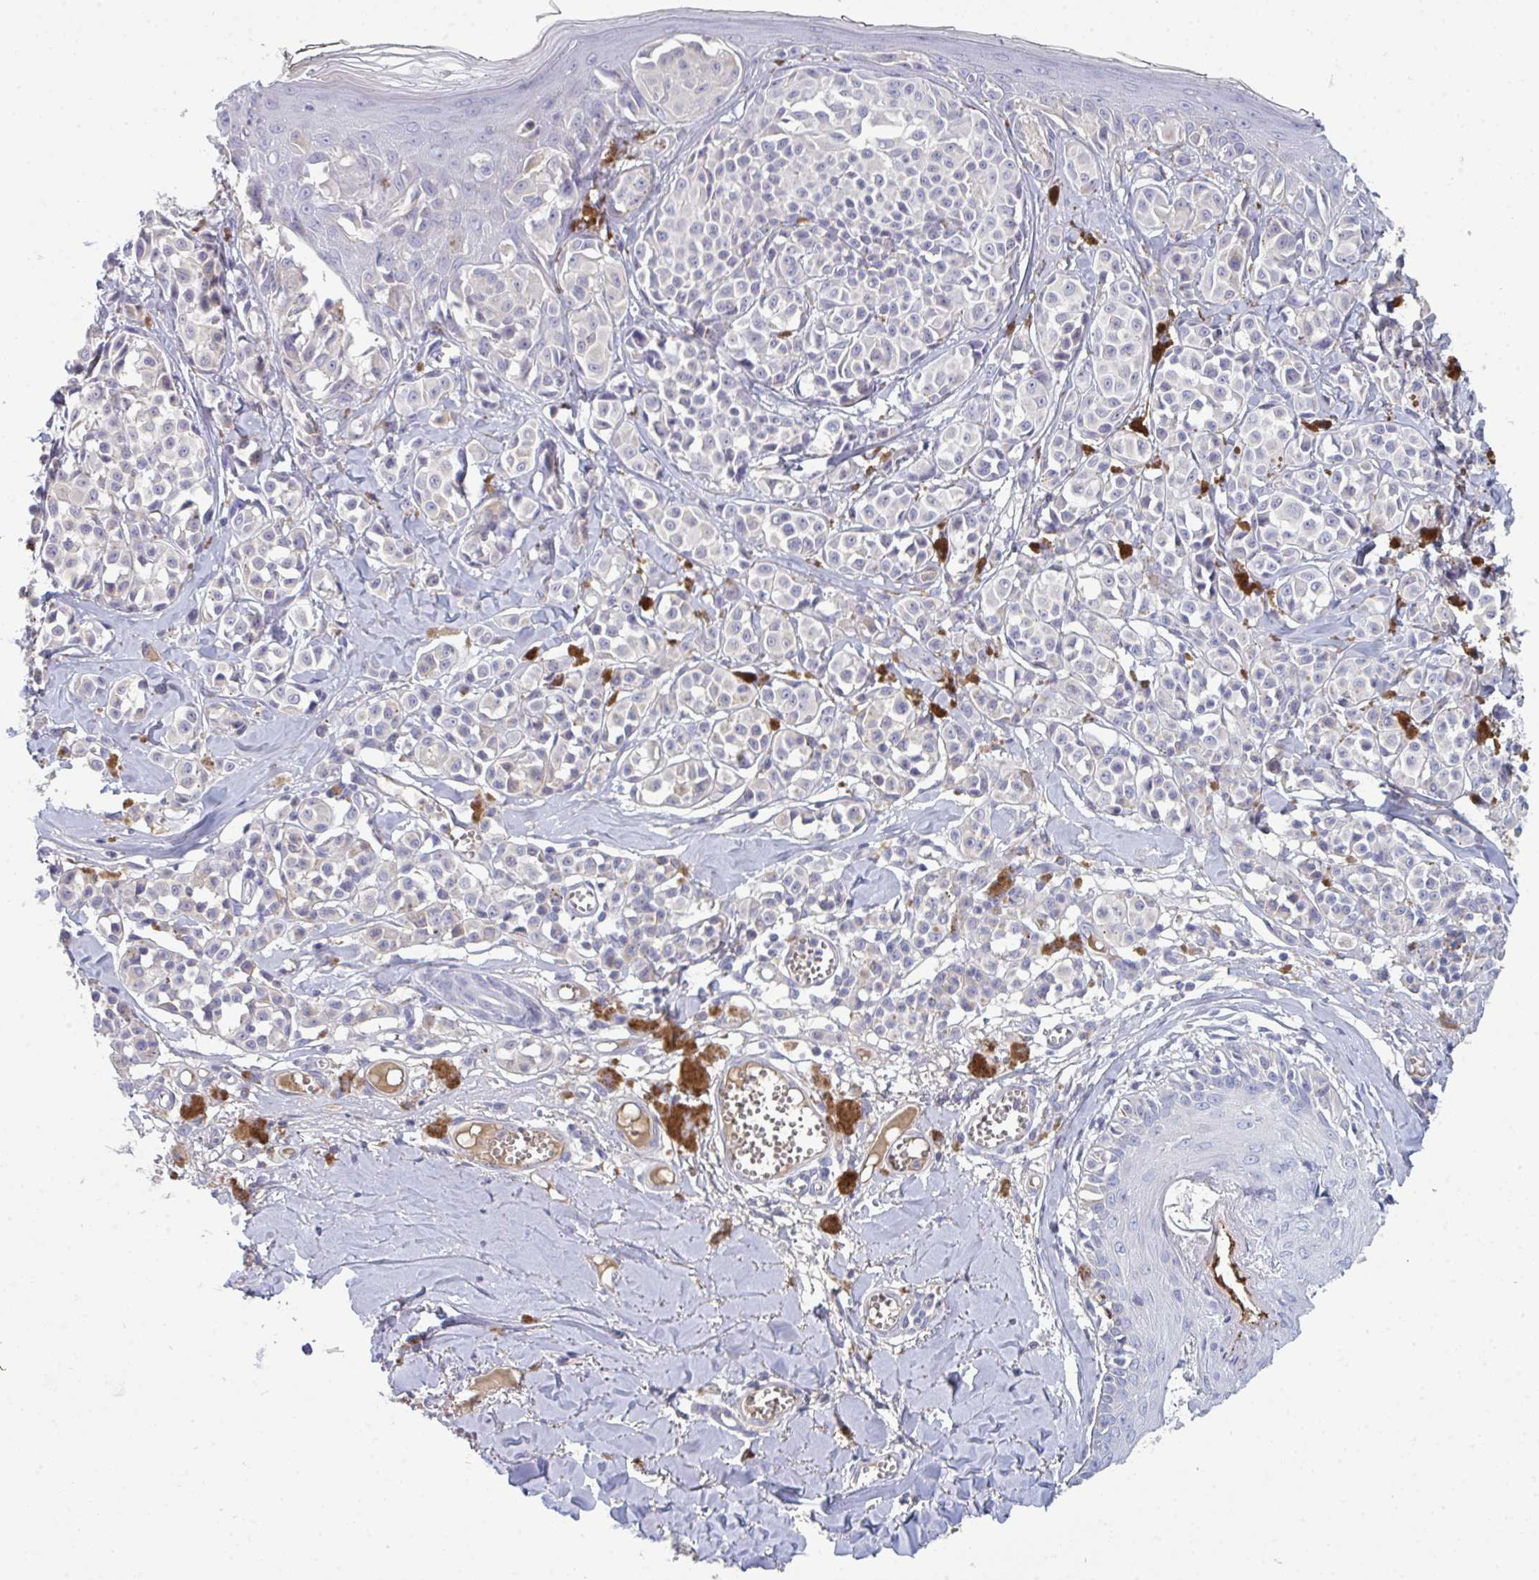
{"staining": {"intensity": "negative", "quantity": "none", "location": "none"}, "tissue": "melanoma", "cell_type": "Tumor cells", "image_type": "cancer", "snomed": [{"axis": "morphology", "description": "Malignant melanoma, NOS"}, {"axis": "topography", "description": "Skin"}], "caption": "Human melanoma stained for a protein using immunohistochemistry displays no staining in tumor cells.", "gene": "HGFAC", "patient": {"sex": "female", "age": 43}}